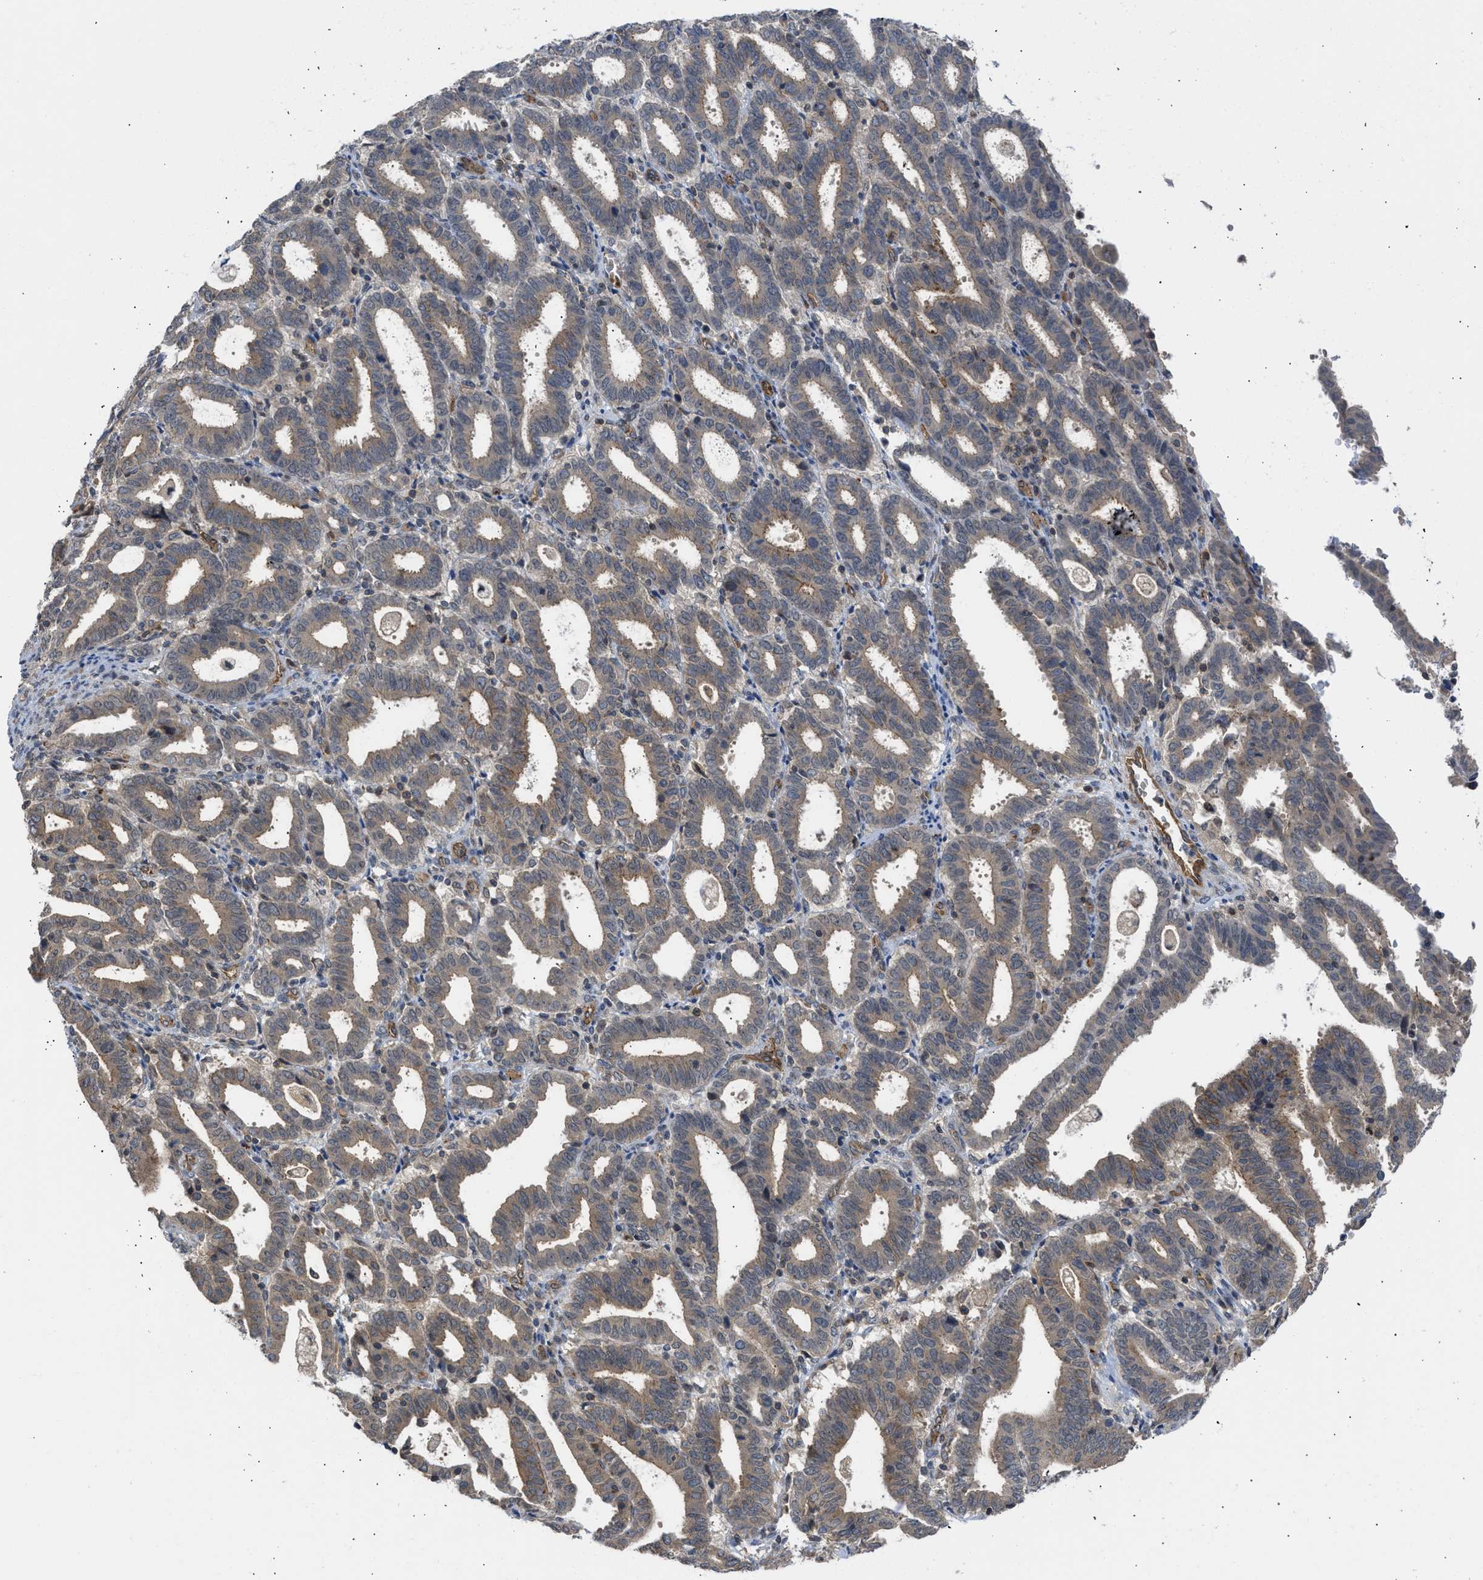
{"staining": {"intensity": "negative", "quantity": "none", "location": "none"}, "tissue": "endometrial cancer", "cell_type": "Tumor cells", "image_type": "cancer", "snomed": [{"axis": "morphology", "description": "Adenocarcinoma, NOS"}, {"axis": "topography", "description": "Uterus"}], "caption": "The immunohistochemistry (IHC) histopathology image has no significant staining in tumor cells of endometrial adenocarcinoma tissue.", "gene": "GPATCH2L", "patient": {"sex": "female", "age": 83}}